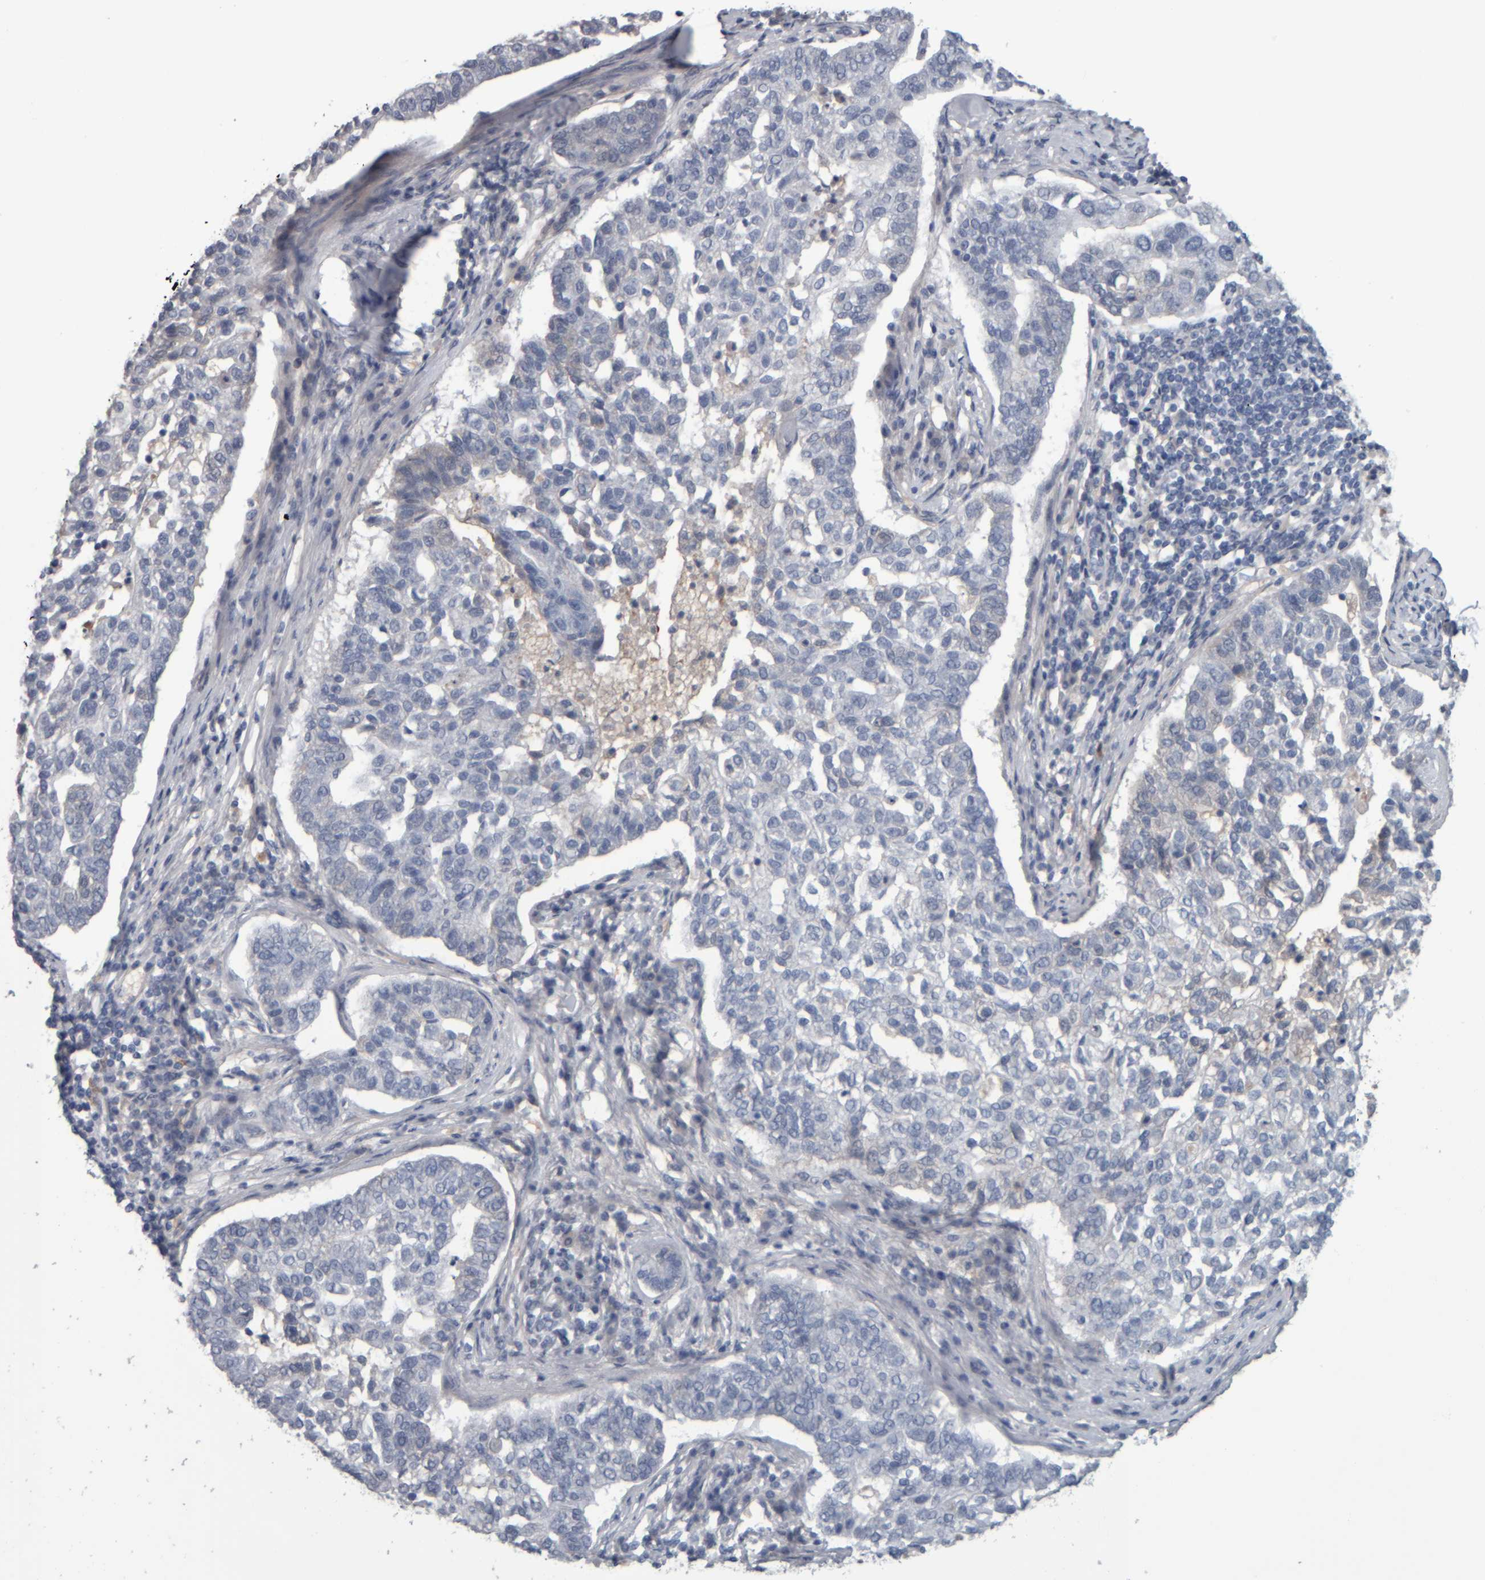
{"staining": {"intensity": "negative", "quantity": "none", "location": "none"}, "tissue": "pancreatic cancer", "cell_type": "Tumor cells", "image_type": "cancer", "snomed": [{"axis": "morphology", "description": "Adenocarcinoma, NOS"}, {"axis": "topography", "description": "Pancreas"}], "caption": "Tumor cells show no significant positivity in pancreatic cancer (adenocarcinoma).", "gene": "CAVIN4", "patient": {"sex": "female", "age": 61}}